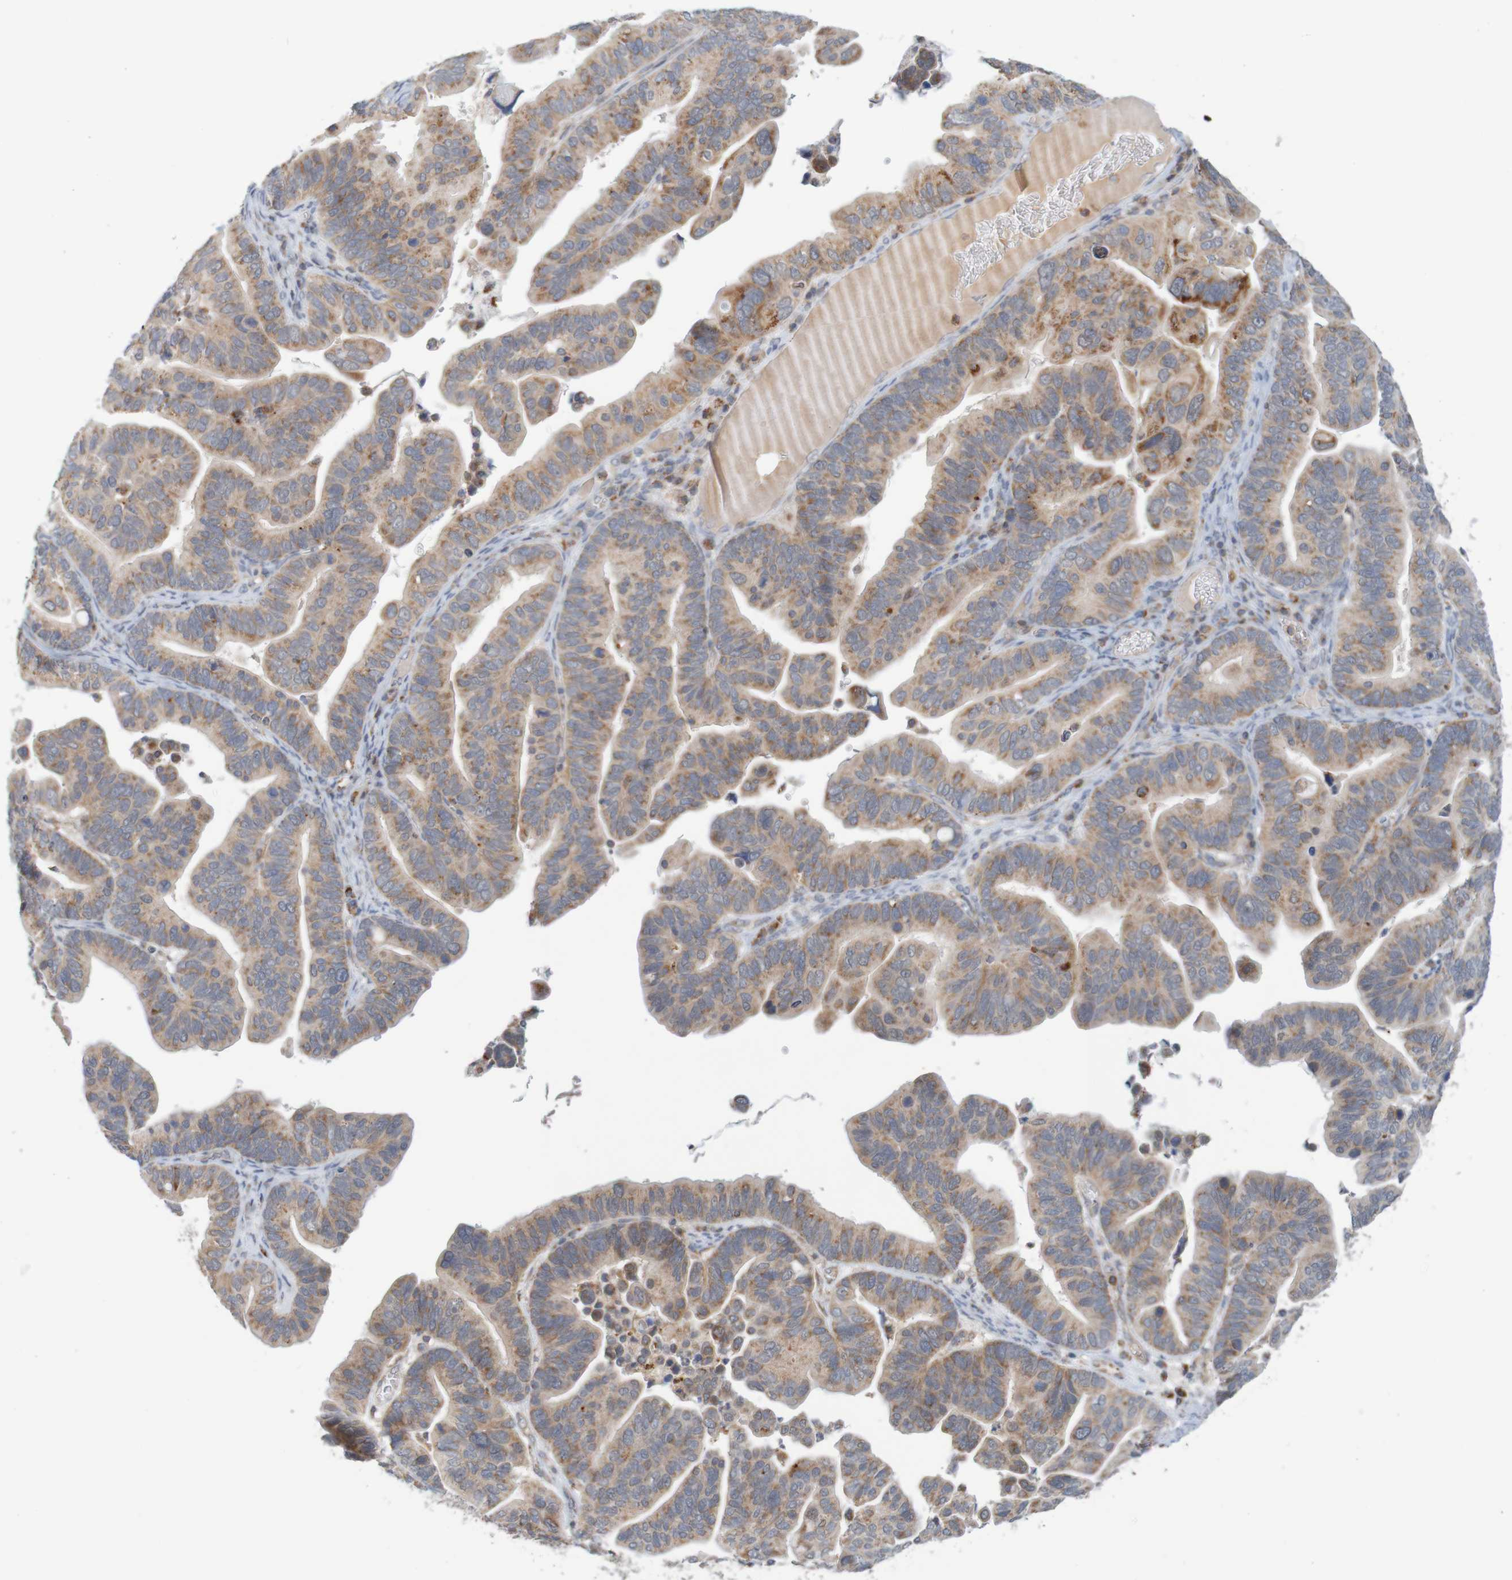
{"staining": {"intensity": "moderate", "quantity": ">75%", "location": "cytoplasmic/membranous"}, "tissue": "ovarian cancer", "cell_type": "Tumor cells", "image_type": "cancer", "snomed": [{"axis": "morphology", "description": "Cystadenocarcinoma, serous, NOS"}, {"axis": "topography", "description": "Ovary"}], "caption": "Immunohistochemical staining of human ovarian cancer shows medium levels of moderate cytoplasmic/membranous protein staining in approximately >75% of tumor cells. (brown staining indicates protein expression, while blue staining denotes nuclei).", "gene": "NAV2", "patient": {"sex": "female", "age": 56}}